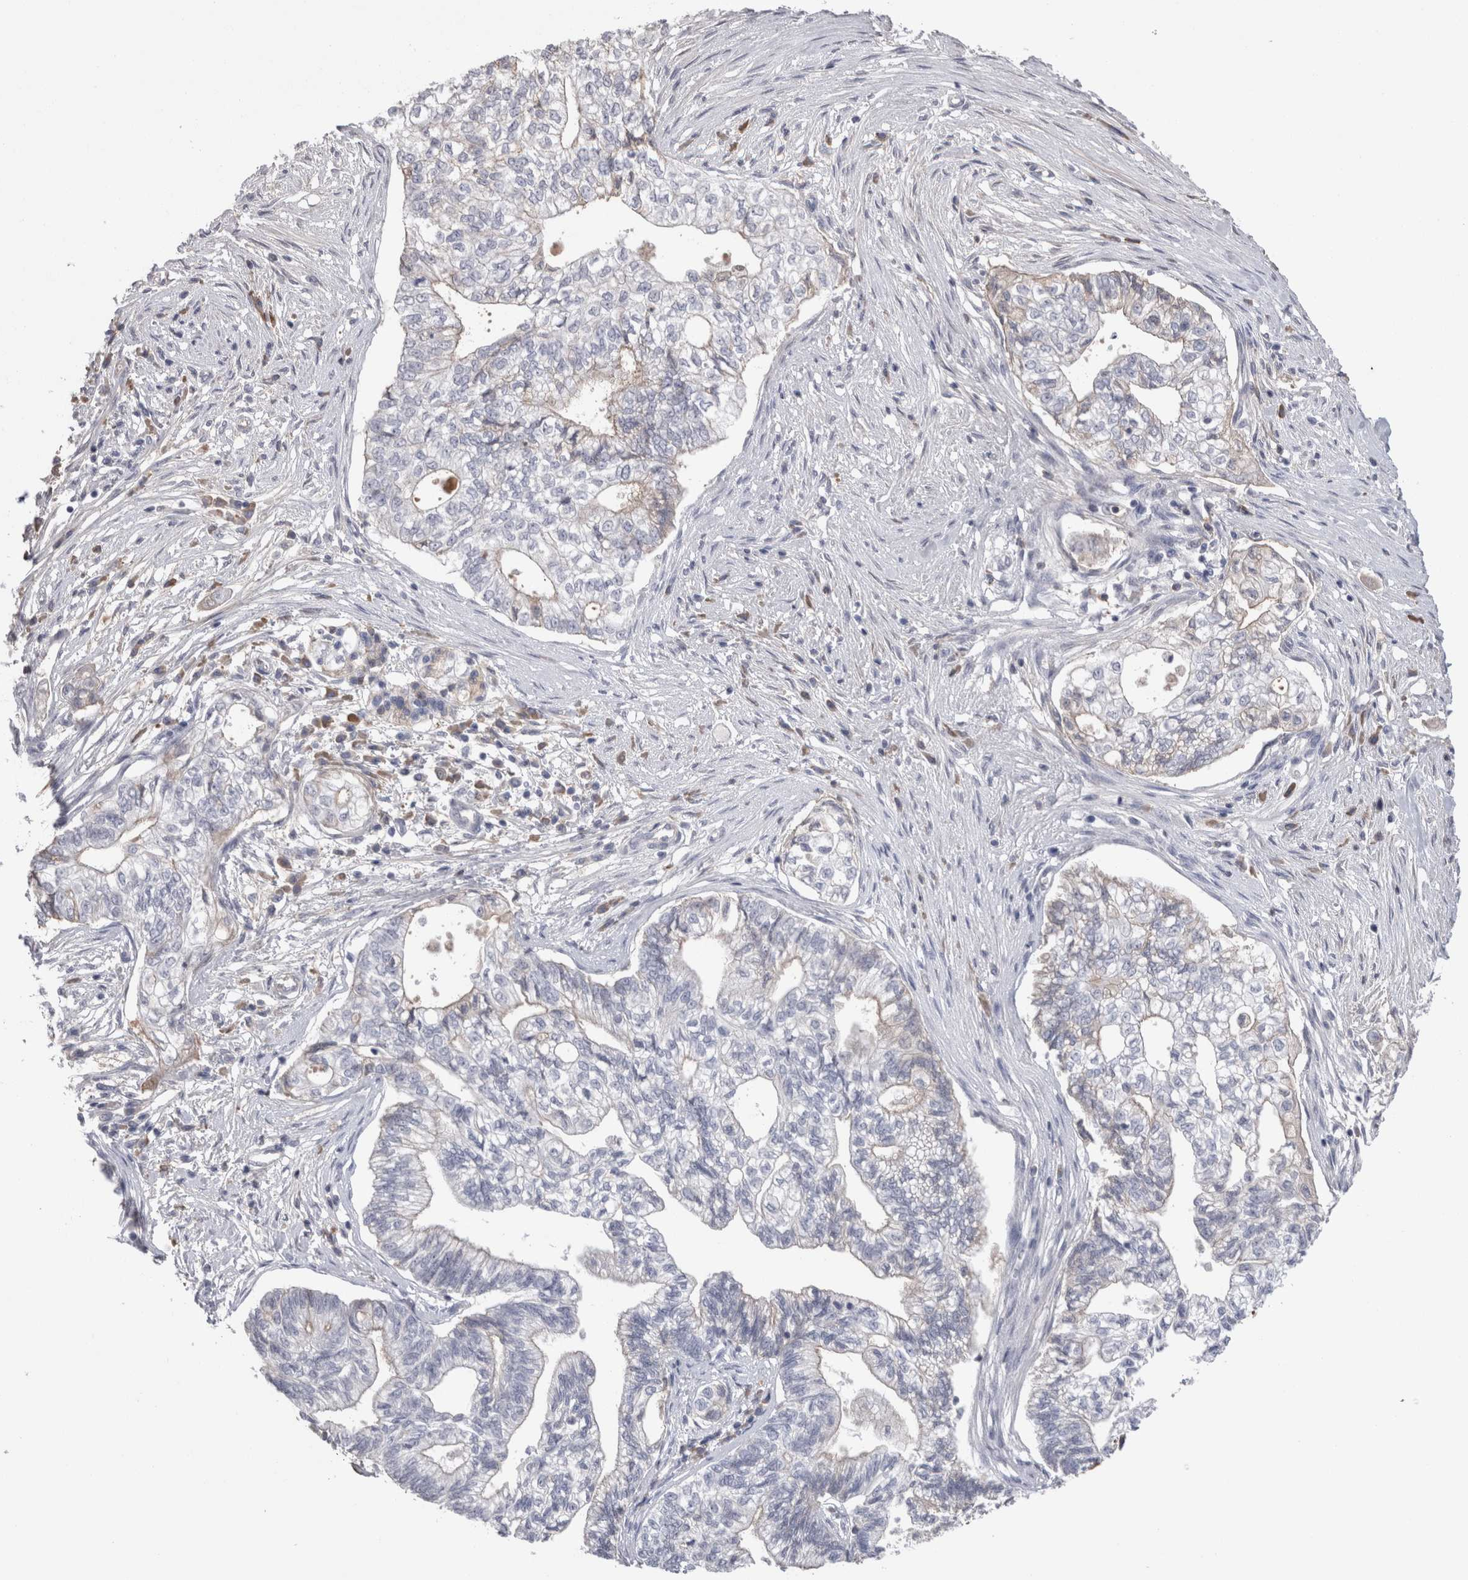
{"staining": {"intensity": "moderate", "quantity": "<25%", "location": "cytoplasmic/membranous"}, "tissue": "pancreatic cancer", "cell_type": "Tumor cells", "image_type": "cancer", "snomed": [{"axis": "morphology", "description": "Adenocarcinoma, NOS"}, {"axis": "topography", "description": "Pancreas"}], "caption": "There is low levels of moderate cytoplasmic/membranous positivity in tumor cells of pancreatic cancer, as demonstrated by immunohistochemical staining (brown color).", "gene": "REG1A", "patient": {"sex": "male", "age": 72}}